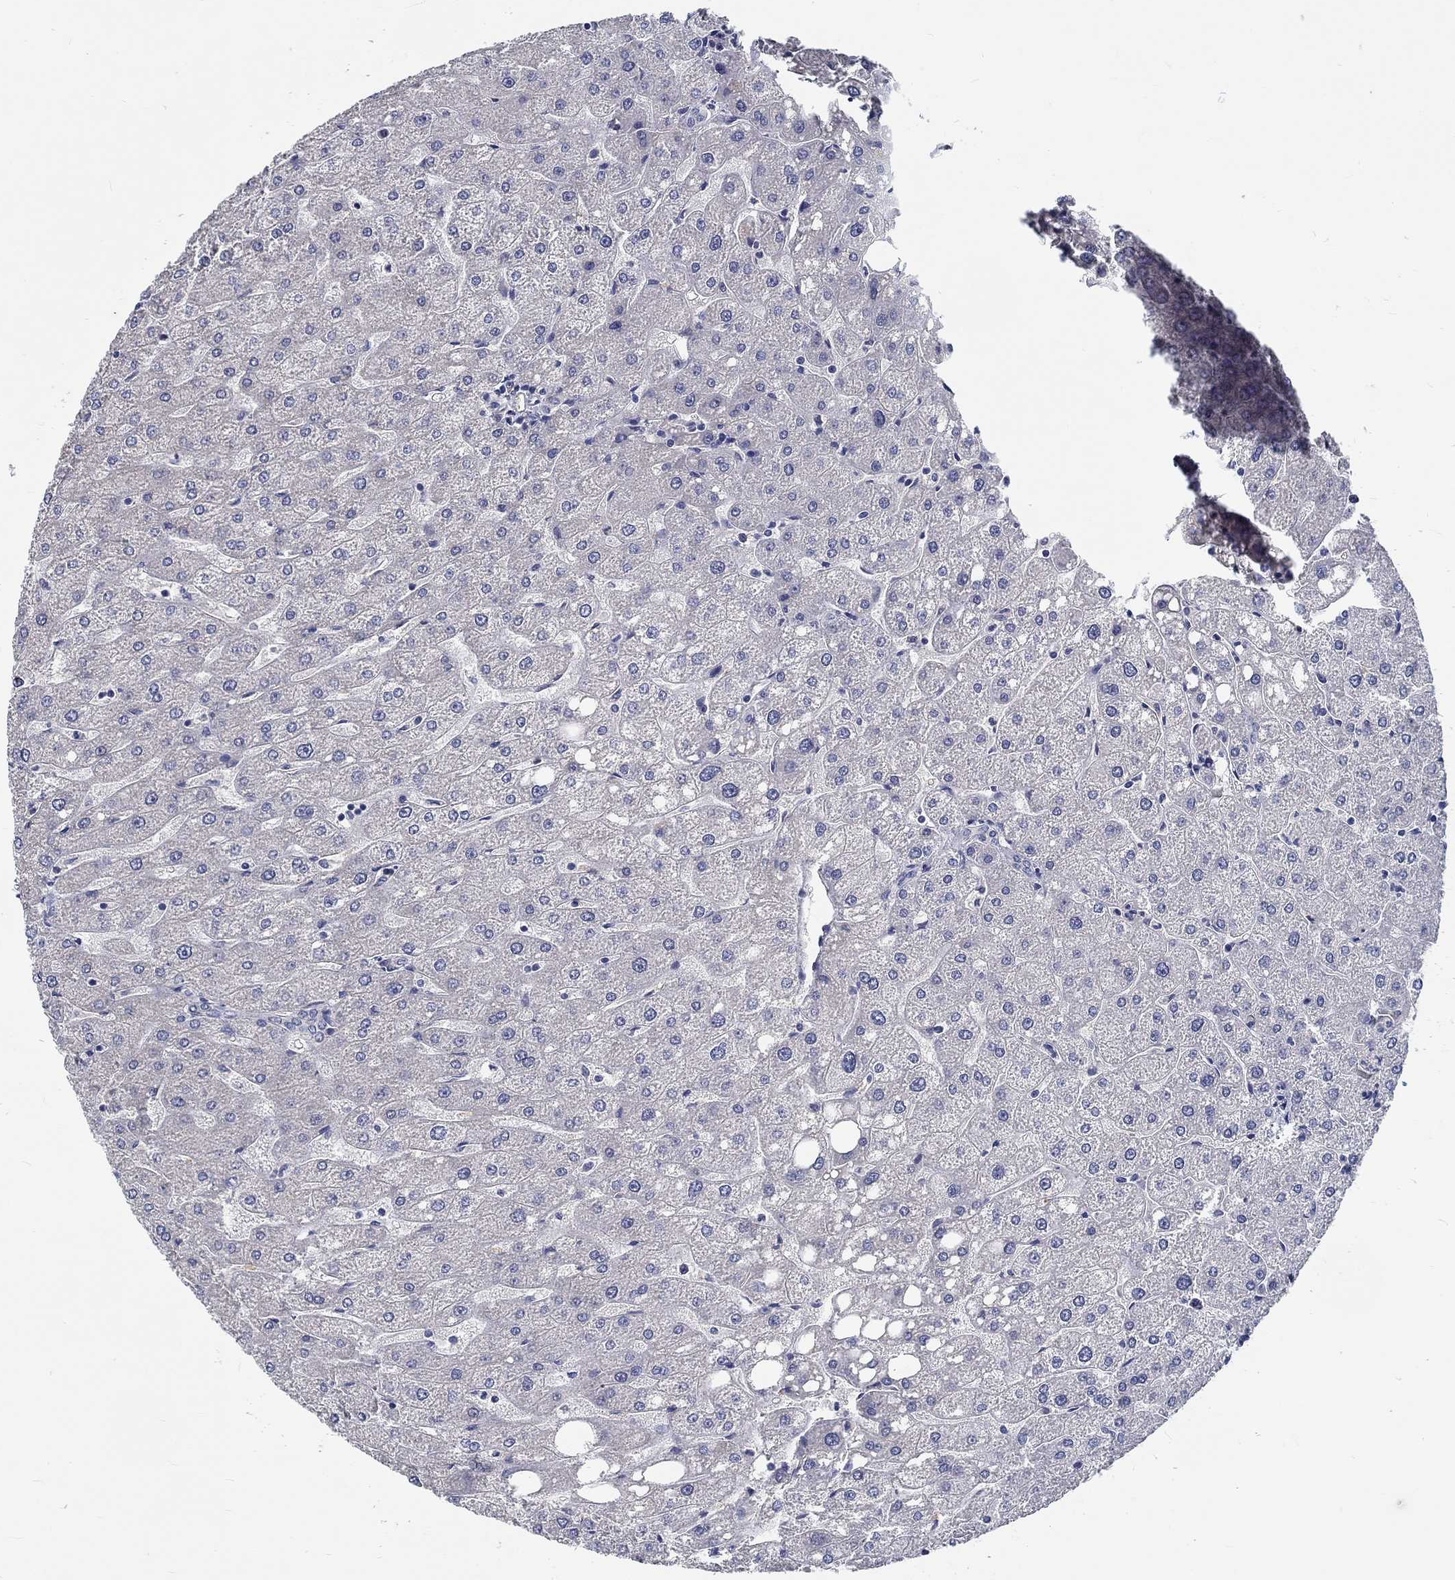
{"staining": {"intensity": "negative", "quantity": "none", "location": "none"}, "tissue": "liver", "cell_type": "Cholangiocytes", "image_type": "normal", "snomed": [{"axis": "morphology", "description": "Normal tissue, NOS"}, {"axis": "topography", "description": "Liver"}], "caption": "Immunohistochemistry (IHC) image of unremarkable human liver stained for a protein (brown), which shows no staining in cholangiocytes.", "gene": "MYBPC1", "patient": {"sex": "male", "age": 67}}